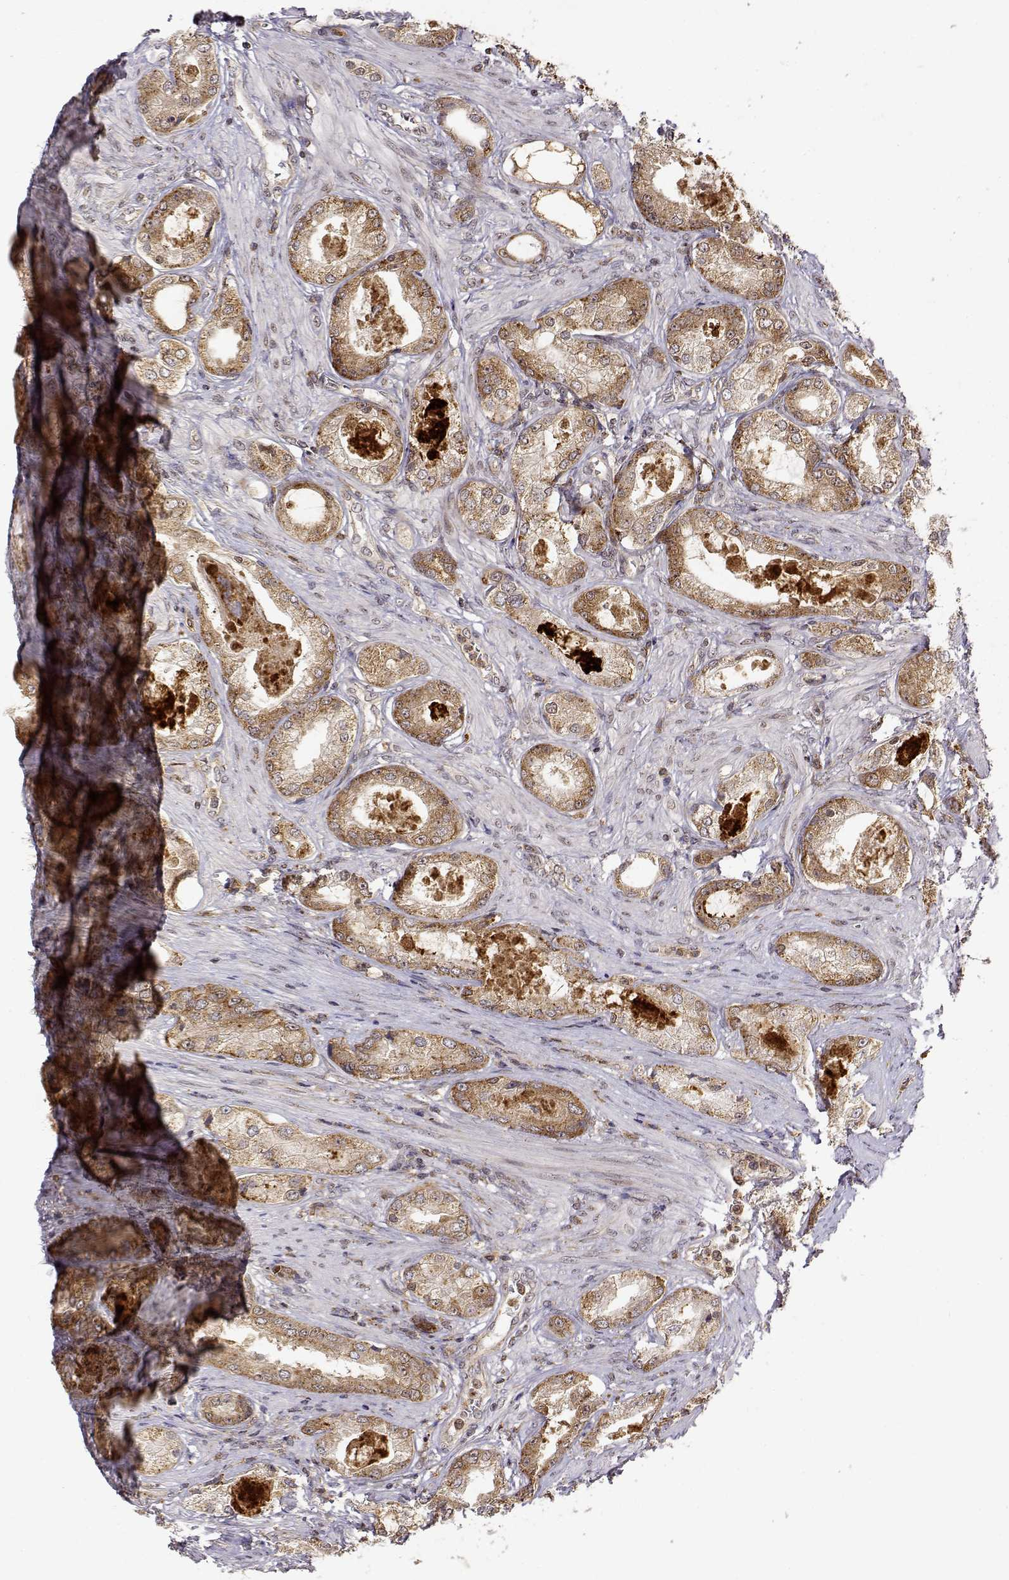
{"staining": {"intensity": "moderate", "quantity": ">75%", "location": "cytoplasmic/membranous"}, "tissue": "prostate cancer", "cell_type": "Tumor cells", "image_type": "cancer", "snomed": [{"axis": "morphology", "description": "Adenocarcinoma, Low grade"}, {"axis": "topography", "description": "Prostate"}], "caption": "There is medium levels of moderate cytoplasmic/membranous expression in tumor cells of prostate cancer, as demonstrated by immunohistochemical staining (brown color).", "gene": "RNF13", "patient": {"sex": "male", "age": 68}}